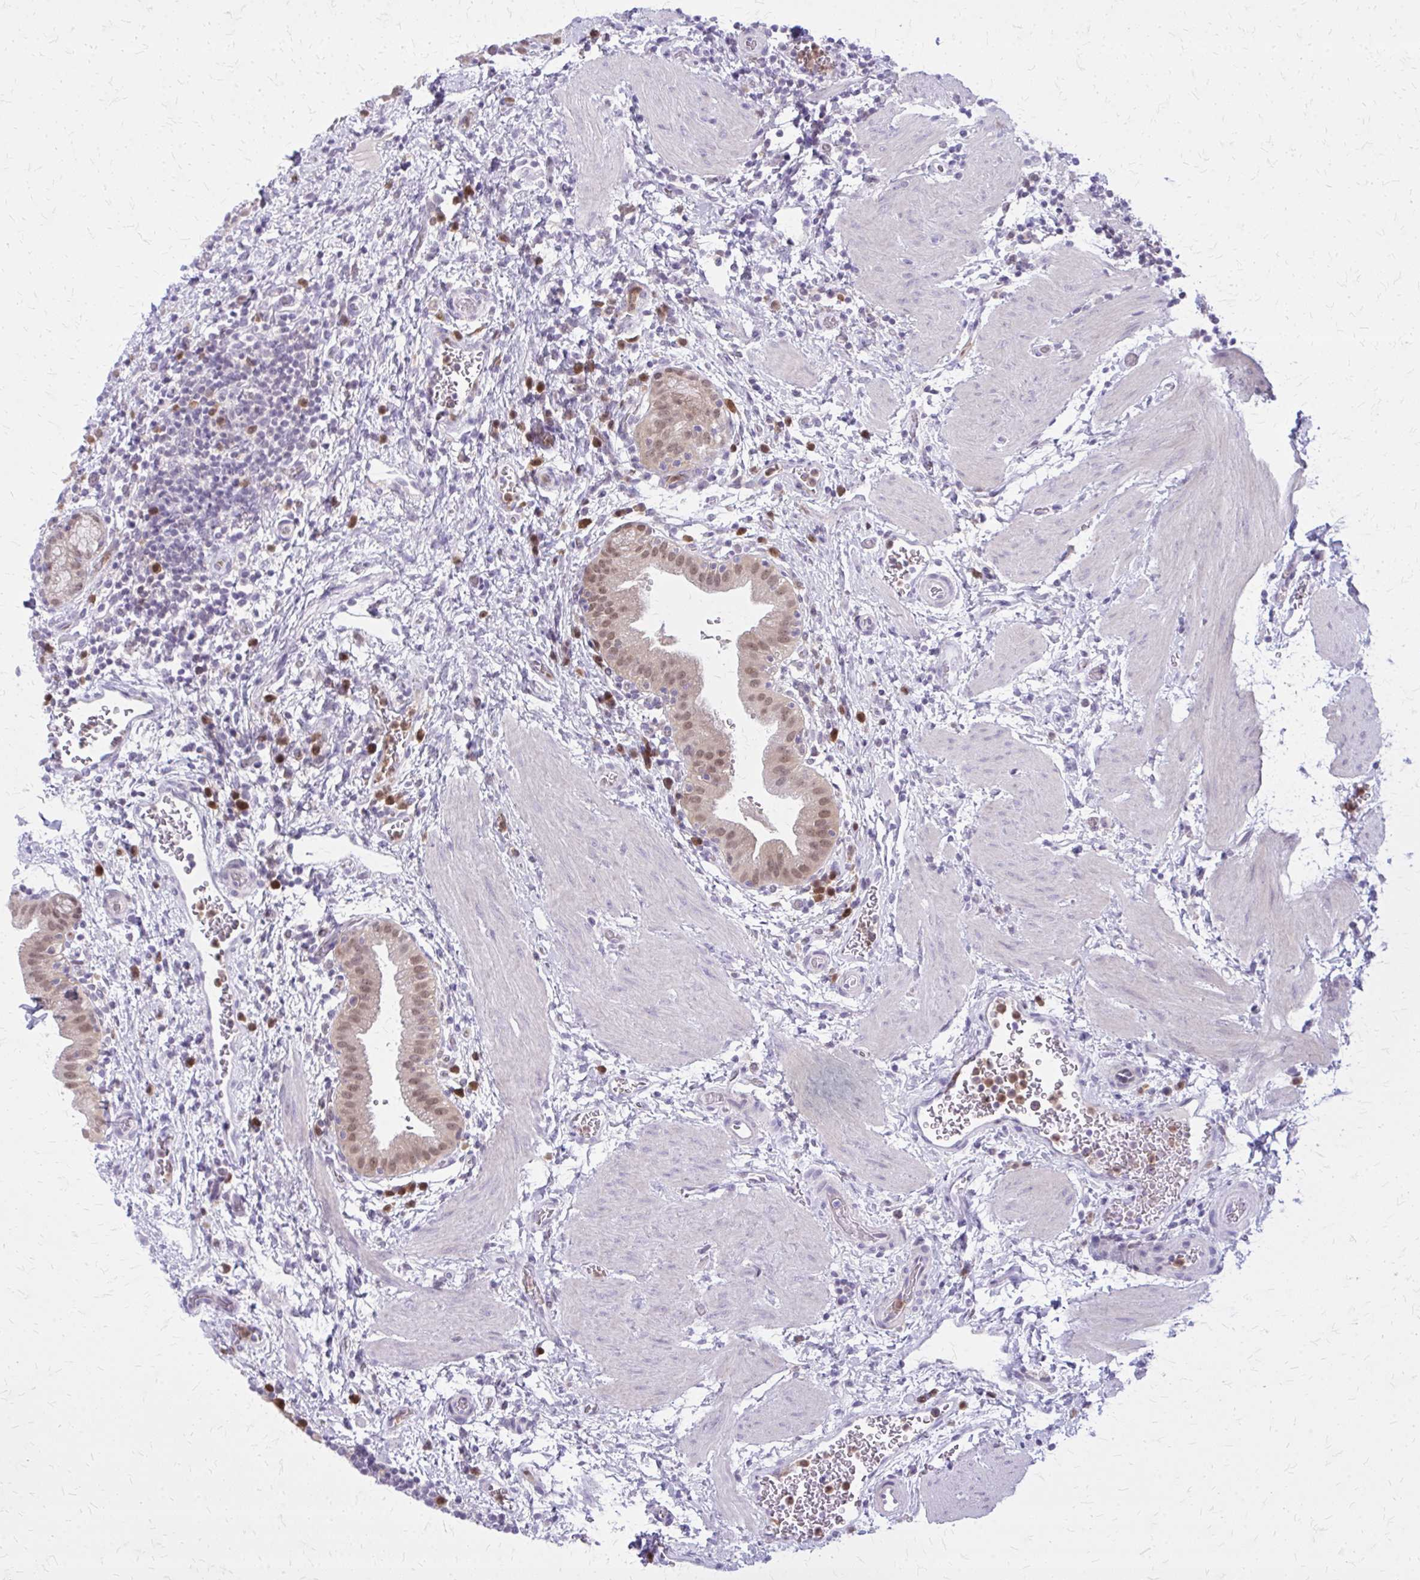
{"staining": {"intensity": "moderate", "quantity": "<25%", "location": "cytoplasmic/membranous,nuclear"}, "tissue": "gallbladder", "cell_type": "Glandular cells", "image_type": "normal", "snomed": [{"axis": "morphology", "description": "Normal tissue, NOS"}, {"axis": "topography", "description": "Gallbladder"}], "caption": "Immunohistochemistry staining of unremarkable gallbladder, which demonstrates low levels of moderate cytoplasmic/membranous,nuclear positivity in about <25% of glandular cells indicating moderate cytoplasmic/membranous,nuclear protein positivity. The staining was performed using DAB (3,3'-diaminobenzidine) (brown) for protein detection and nuclei were counterstained in hematoxylin (blue).", "gene": "GLRX", "patient": {"sex": "male", "age": 26}}